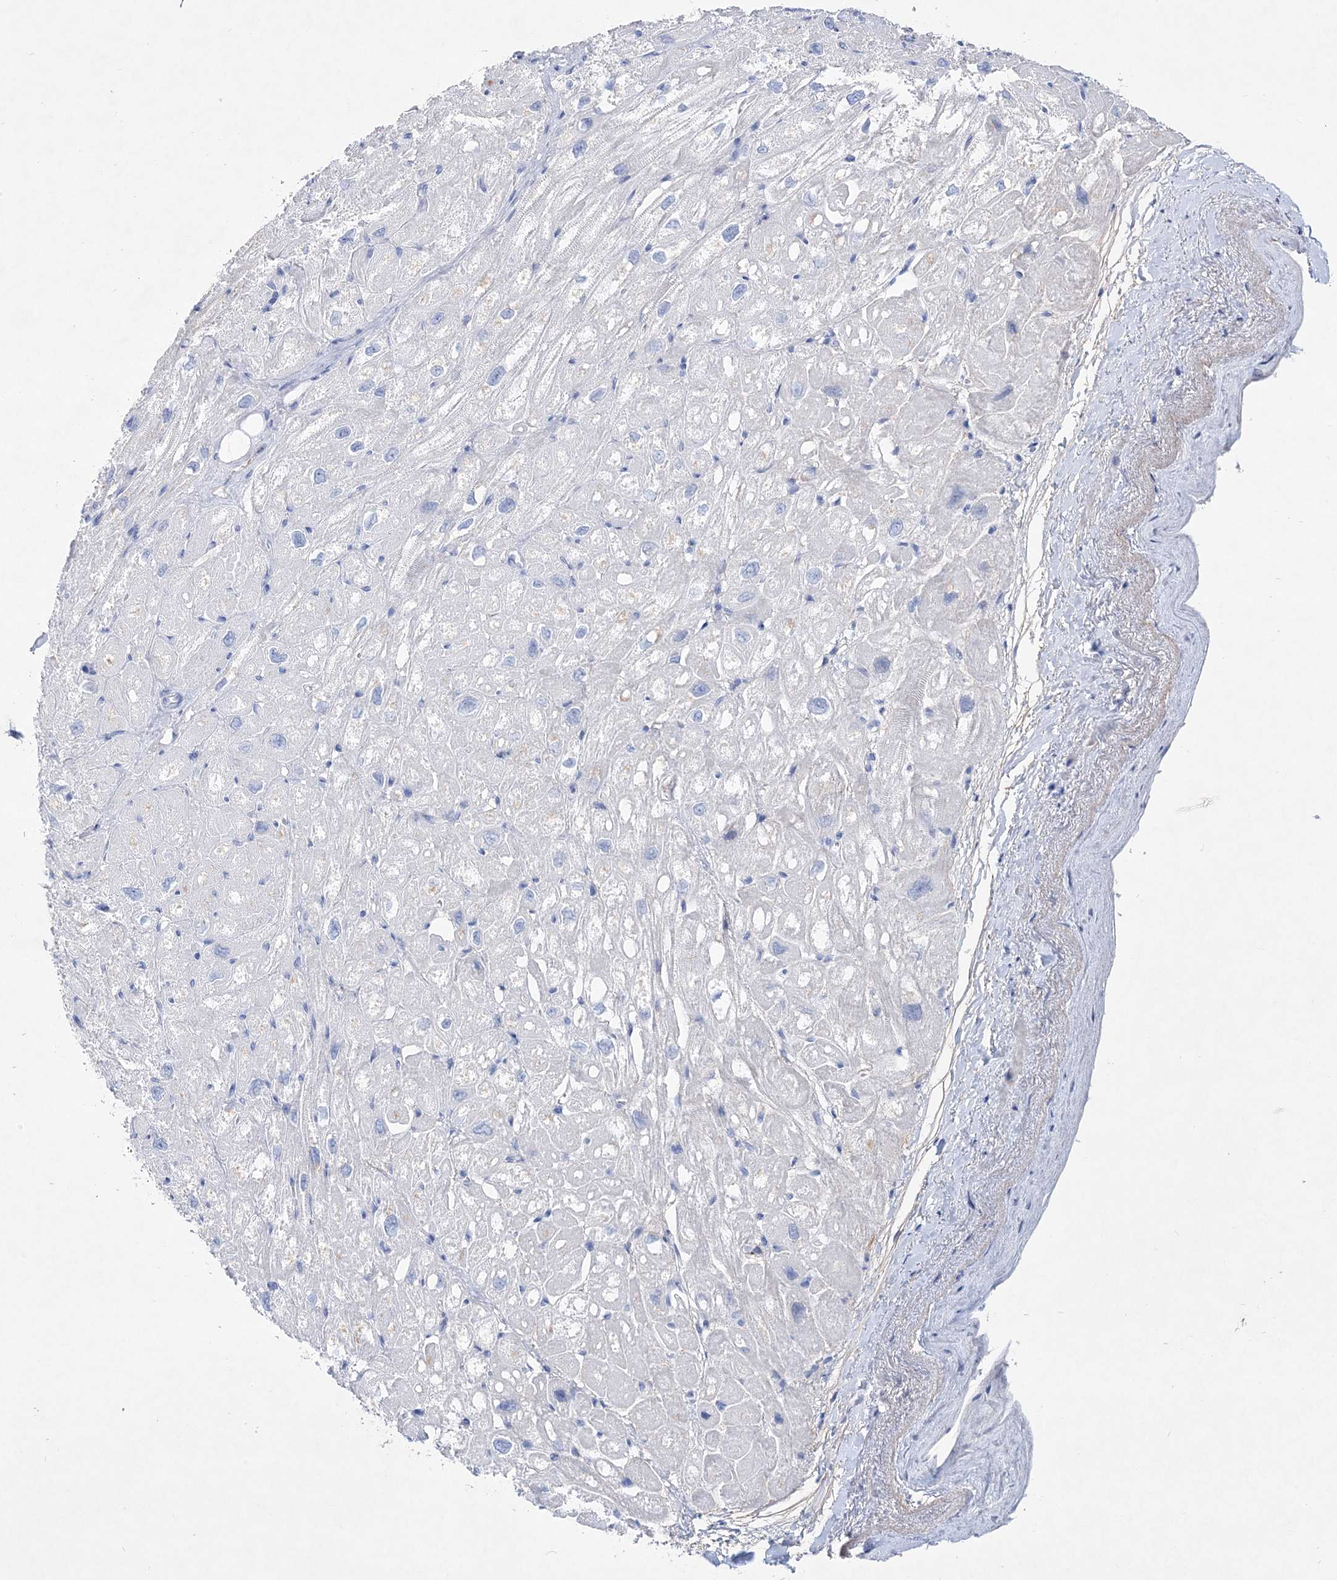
{"staining": {"intensity": "weak", "quantity": "<25%", "location": "cytoplasmic/membranous"}, "tissue": "heart muscle", "cell_type": "Cardiomyocytes", "image_type": "normal", "snomed": [{"axis": "morphology", "description": "Normal tissue, NOS"}, {"axis": "topography", "description": "Heart"}], "caption": "Cardiomyocytes show no significant protein positivity in normal heart muscle.", "gene": "SPINK7", "patient": {"sex": "male", "age": 50}}